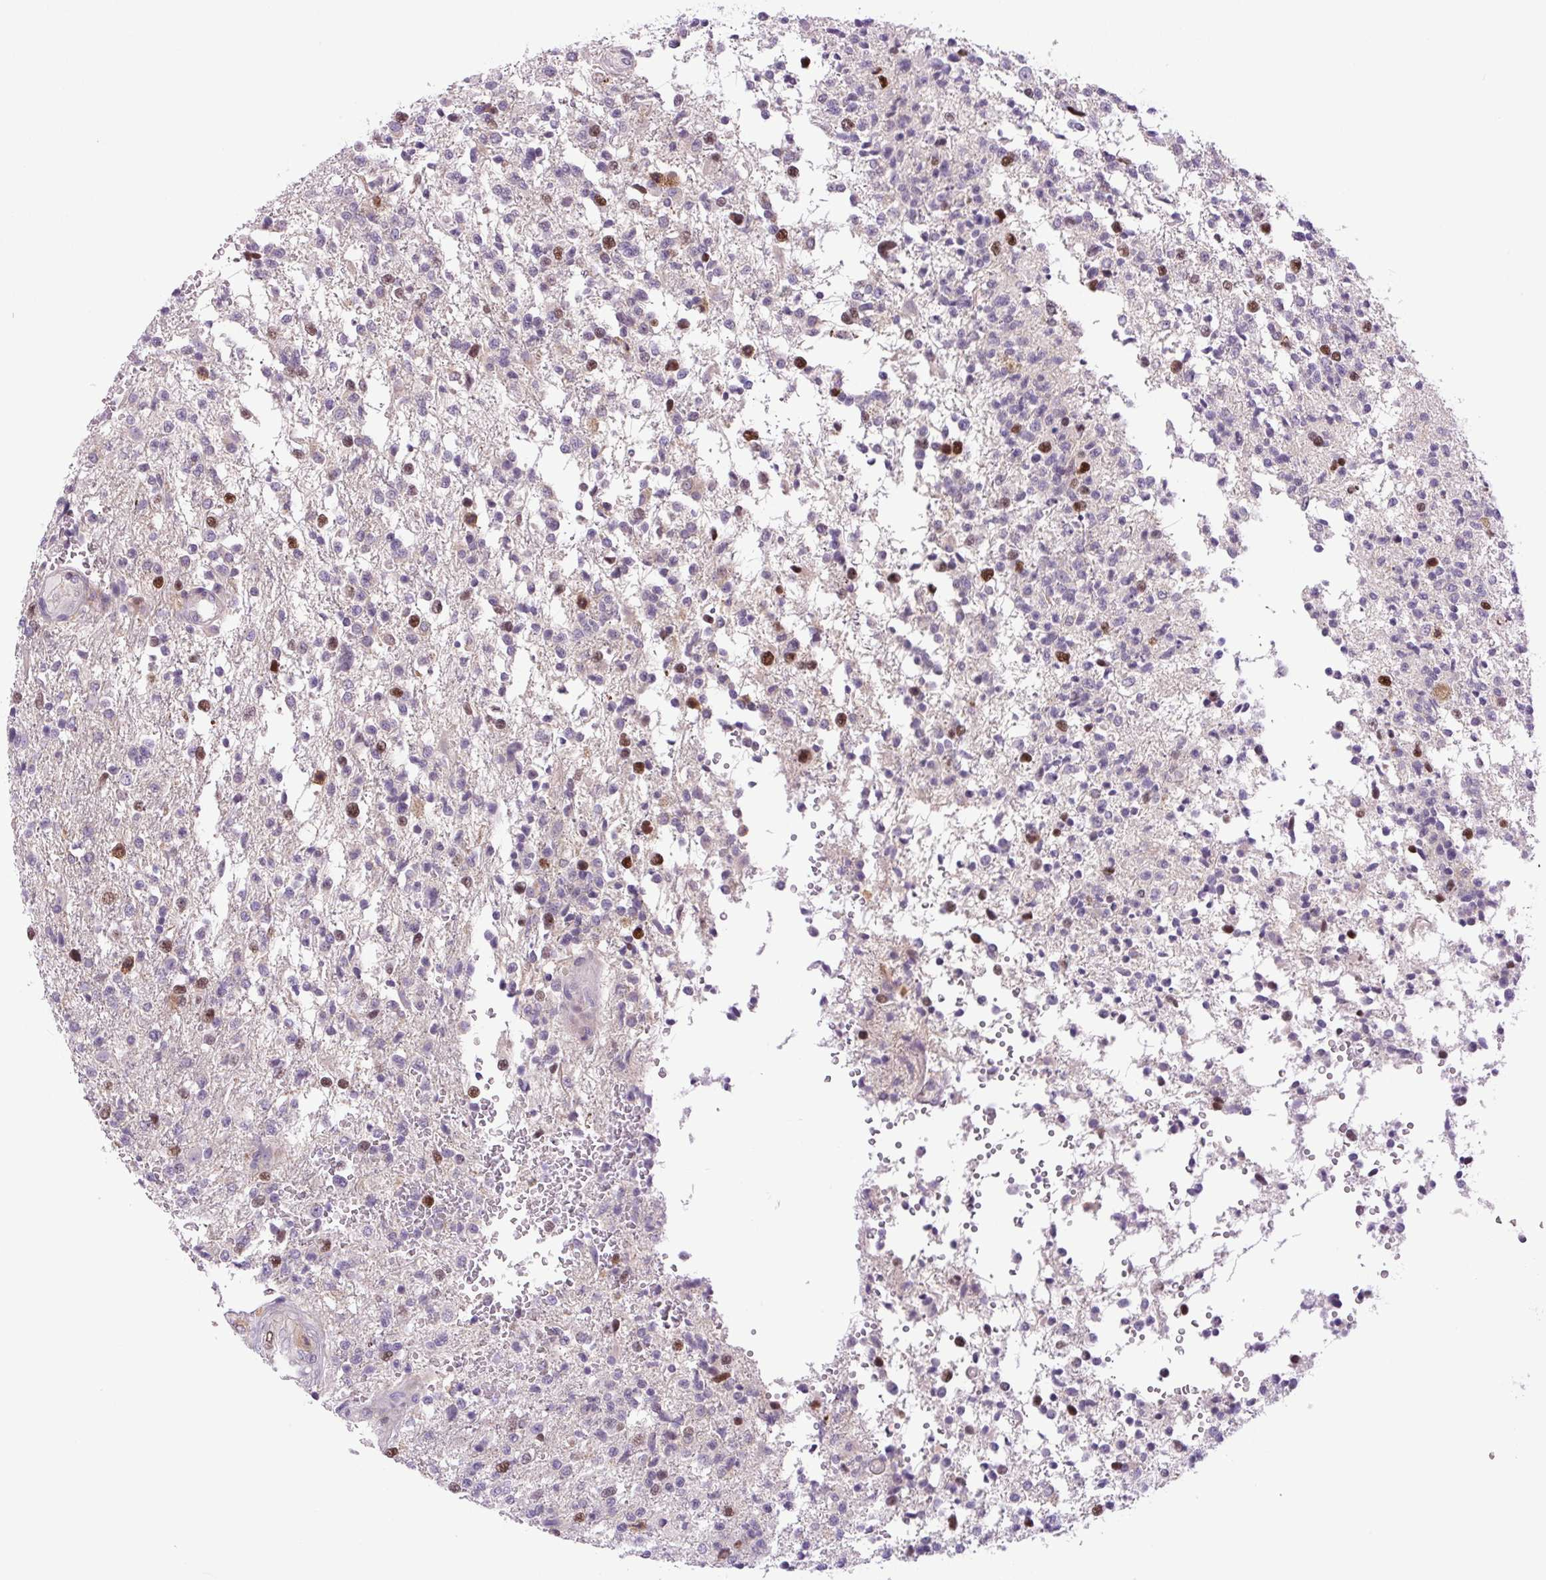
{"staining": {"intensity": "moderate", "quantity": "25%-75%", "location": "nuclear"}, "tissue": "glioma", "cell_type": "Tumor cells", "image_type": "cancer", "snomed": [{"axis": "morphology", "description": "Glioma, malignant, High grade"}, {"axis": "topography", "description": "Brain"}], "caption": "This is an image of IHC staining of high-grade glioma (malignant), which shows moderate staining in the nuclear of tumor cells.", "gene": "KIFC1", "patient": {"sex": "male", "age": 56}}